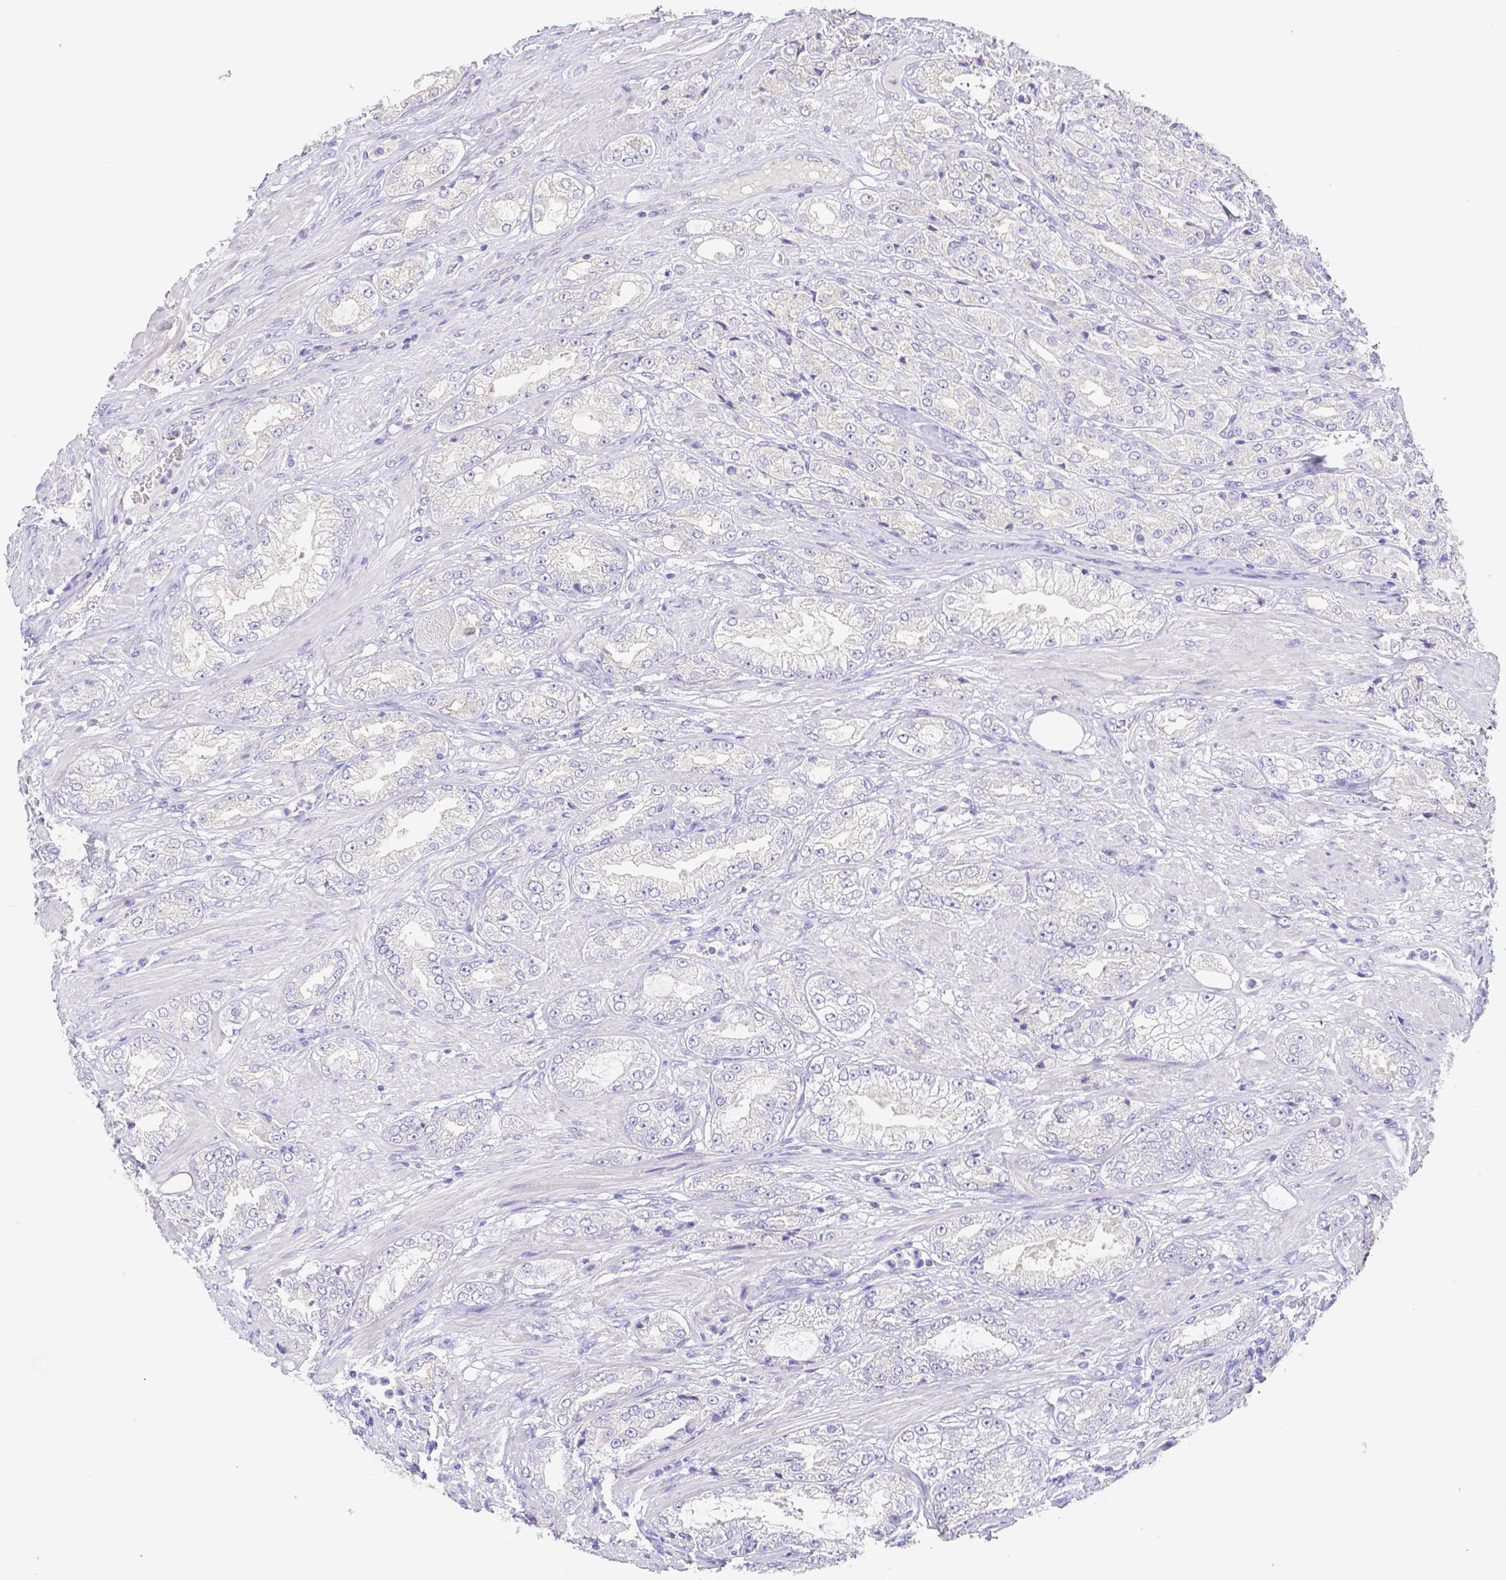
{"staining": {"intensity": "negative", "quantity": "none", "location": "none"}, "tissue": "prostate cancer", "cell_type": "Tumor cells", "image_type": "cancer", "snomed": [{"axis": "morphology", "description": "Adenocarcinoma, High grade"}, {"axis": "topography", "description": "Prostate"}], "caption": "Micrograph shows no protein positivity in tumor cells of prostate cancer (adenocarcinoma (high-grade)) tissue.", "gene": "ZG16B", "patient": {"sex": "male", "age": 68}}